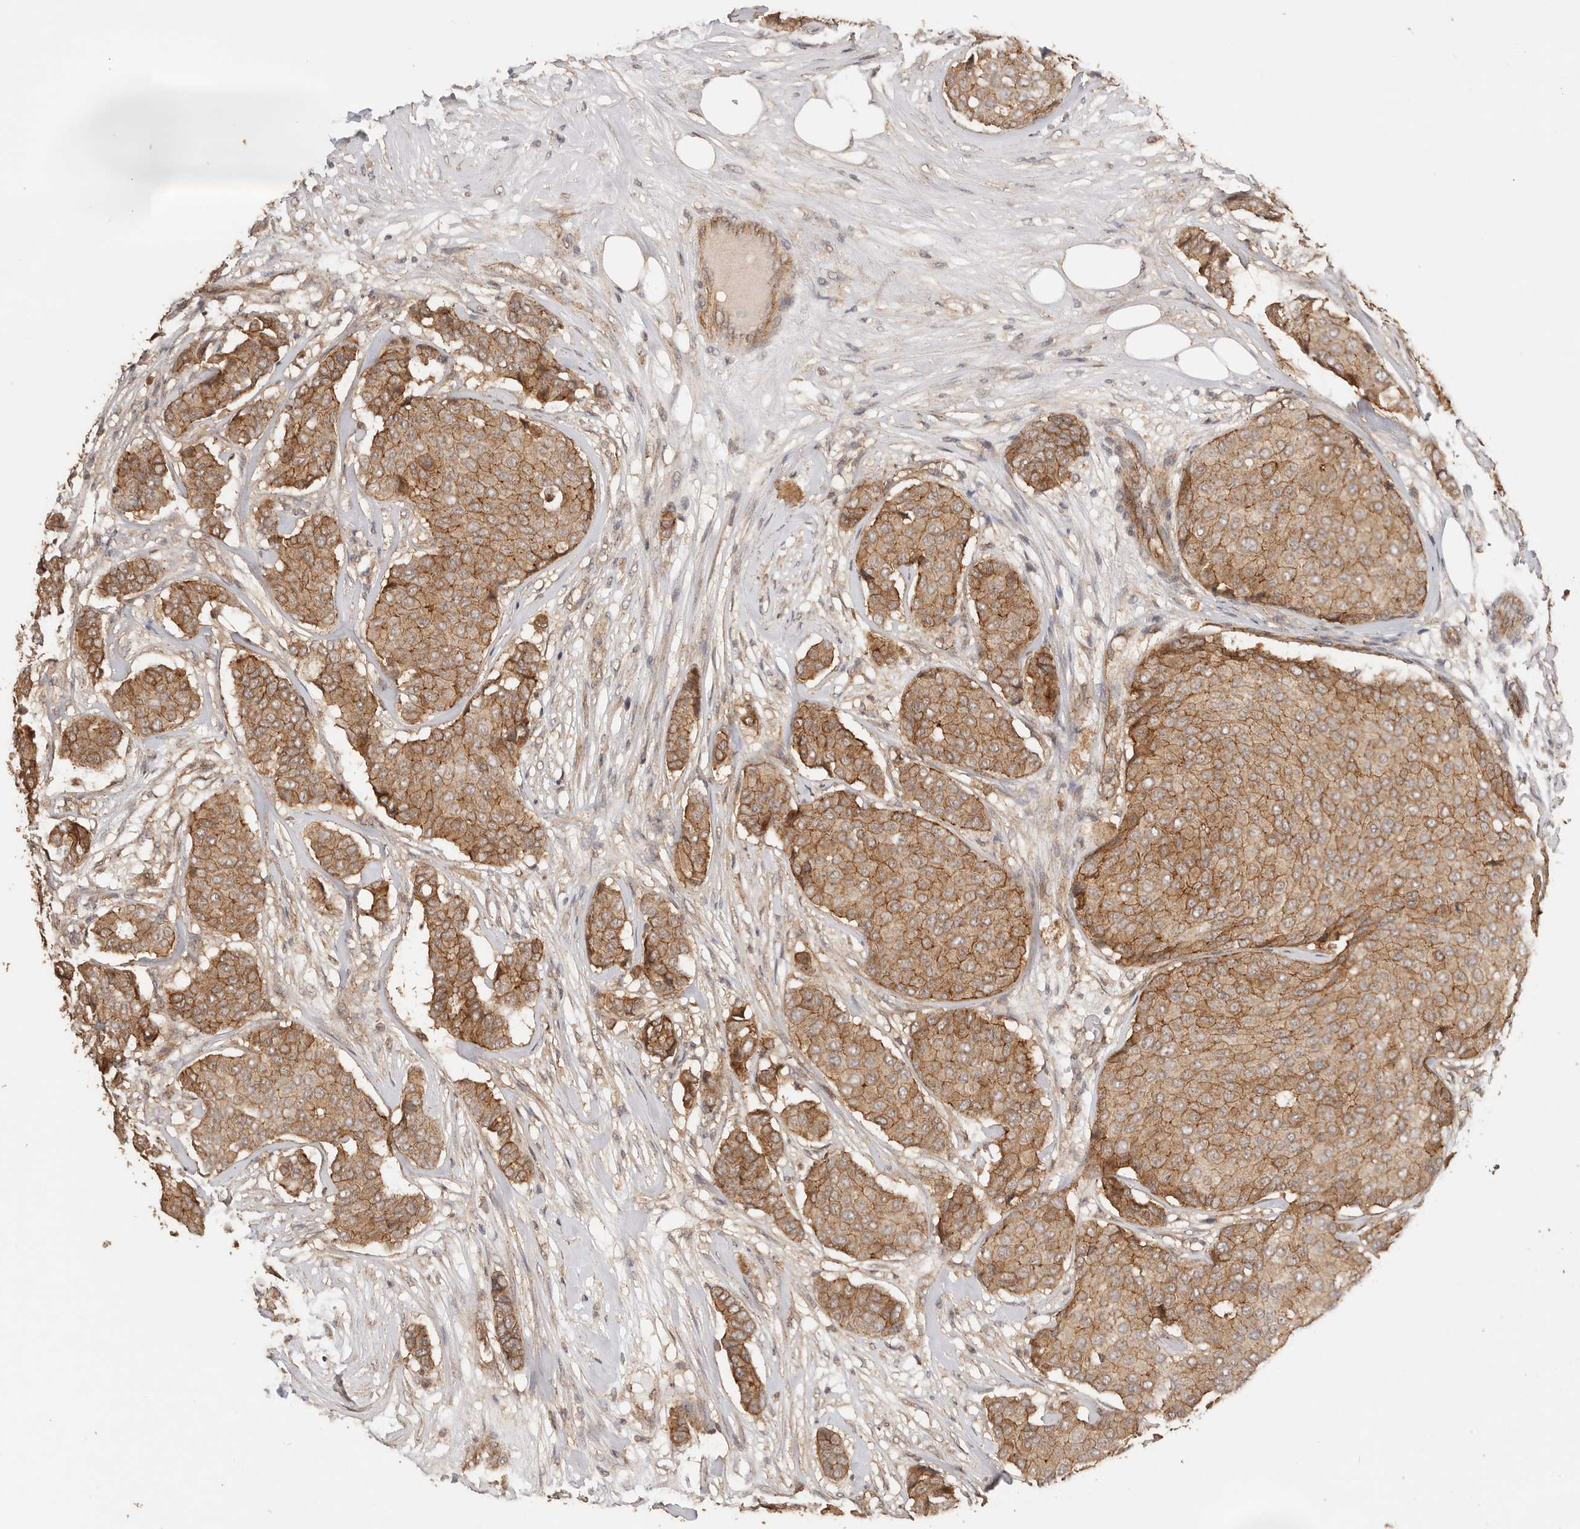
{"staining": {"intensity": "moderate", "quantity": ">75%", "location": "cytoplasmic/membranous"}, "tissue": "breast cancer", "cell_type": "Tumor cells", "image_type": "cancer", "snomed": [{"axis": "morphology", "description": "Duct carcinoma"}, {"axis": "topography", "description": "Breast"}], "caption": "The histopathology image demonstrates immunohistochemical staining of breast cancer (invasive ductal carcinoma). There is moderate cytoplasmic/membranous expression is identified in approximately >75% of tumor cells. (DAB (3,3'-diaminobenzidine) IHC, brown staining for protein, blue staining for nuclei).", "gene": "AFDN", "patient": {"sex": "female", "age": 75}}